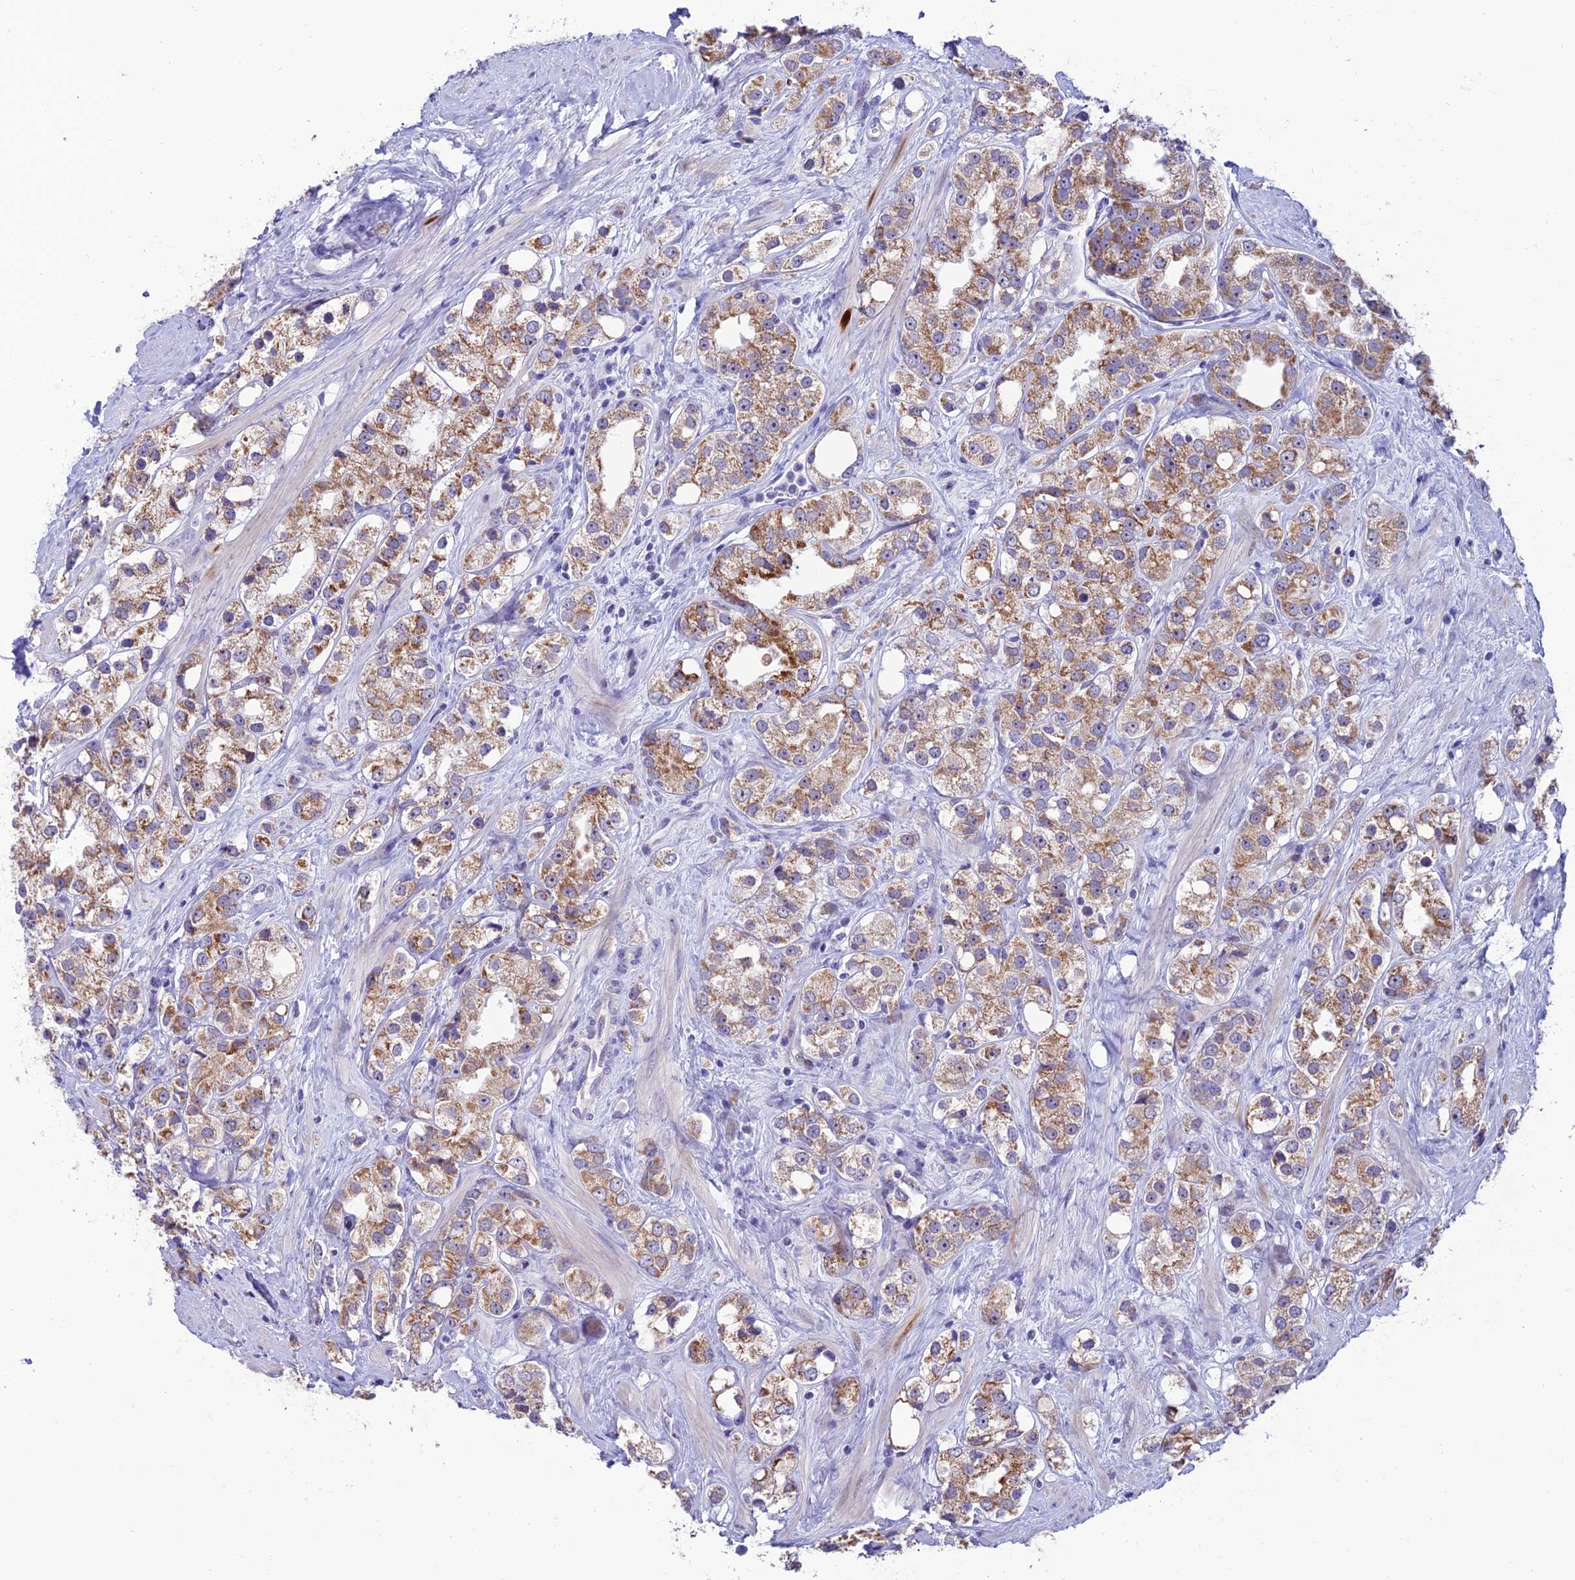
{"staining": {"intensity": "moderate", "quantity": ">75%", "location": "cytoplasmic/membranous"}, "tissue": "prostate cancer", "cell_type": "Tumor cells", "image_type": "cancer", "snomed": [{"axis": "morphology", "description": "Adenocarcinoma, NOS"}, {"axis": "topography", "description": "Prostate"}], "caption": "Tumor cells exhibit moderate cytoplasmic/membranous staining in approximately >75% of cells in prostate cancer. The staining was performed using DAB, with brown indicating positive protein expression. Nuclei are stained blue with hematoxylin.", "gene": "SLC10A1", "patient": {"sex": "male", "age": 79}}